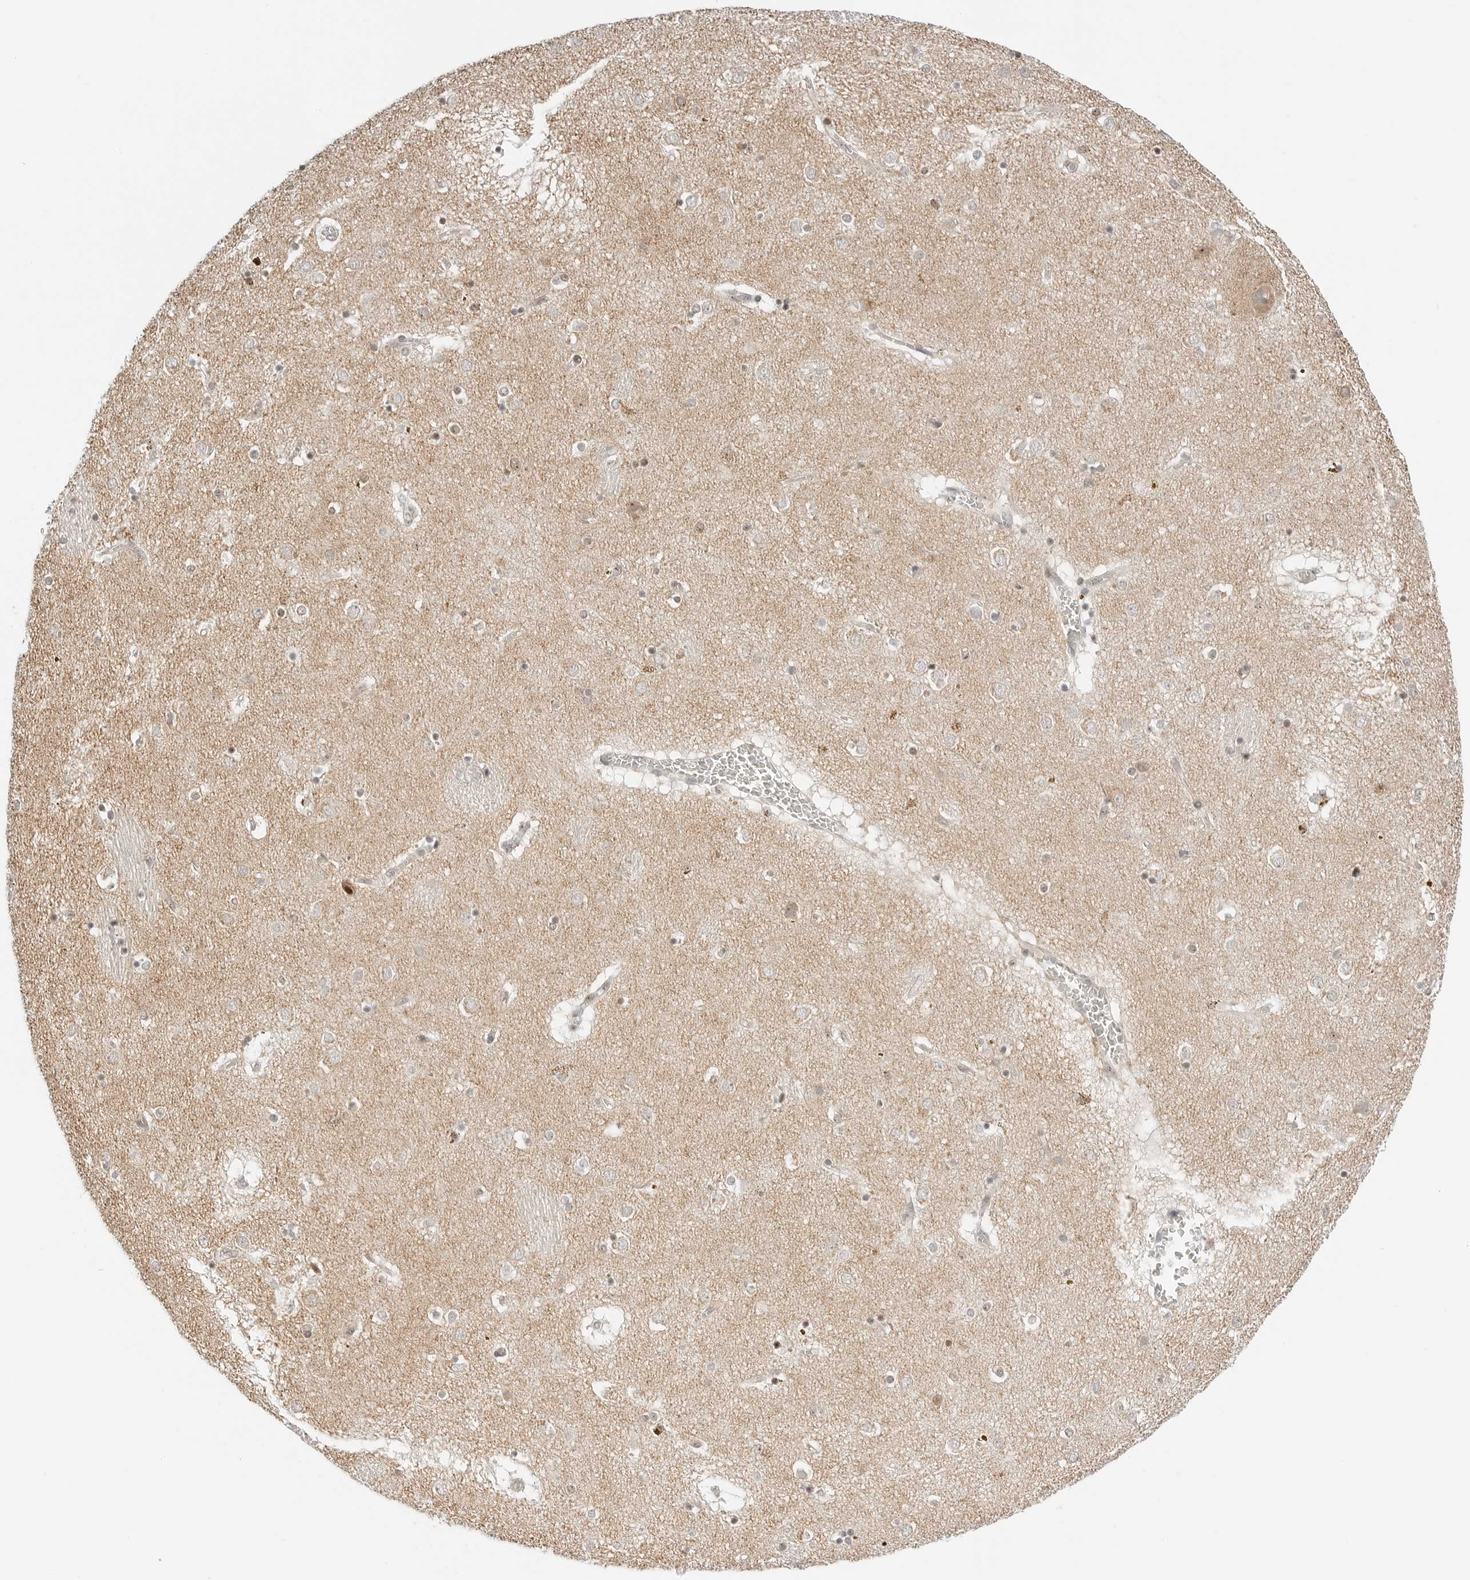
{"staining": {"intensity": "weak", "quantity": "<25%", "location": "cytoplasmic/membranous"}, "tissue": "caudate", "cell_type": "Glial cells", "image_type": "normal", "snomed": [{"axis": "morphology", "description": "Normal tissue, NOS"}, {"axis": "topography", "description": "Lateral ventricle wall"}], "caption": "Immunohistochemistry (IHC) of unremarkable human caudate reveals no positivity in glial cells.", "gene": "RIMKLA", "patient": {"sex": "male", "age": 70}}